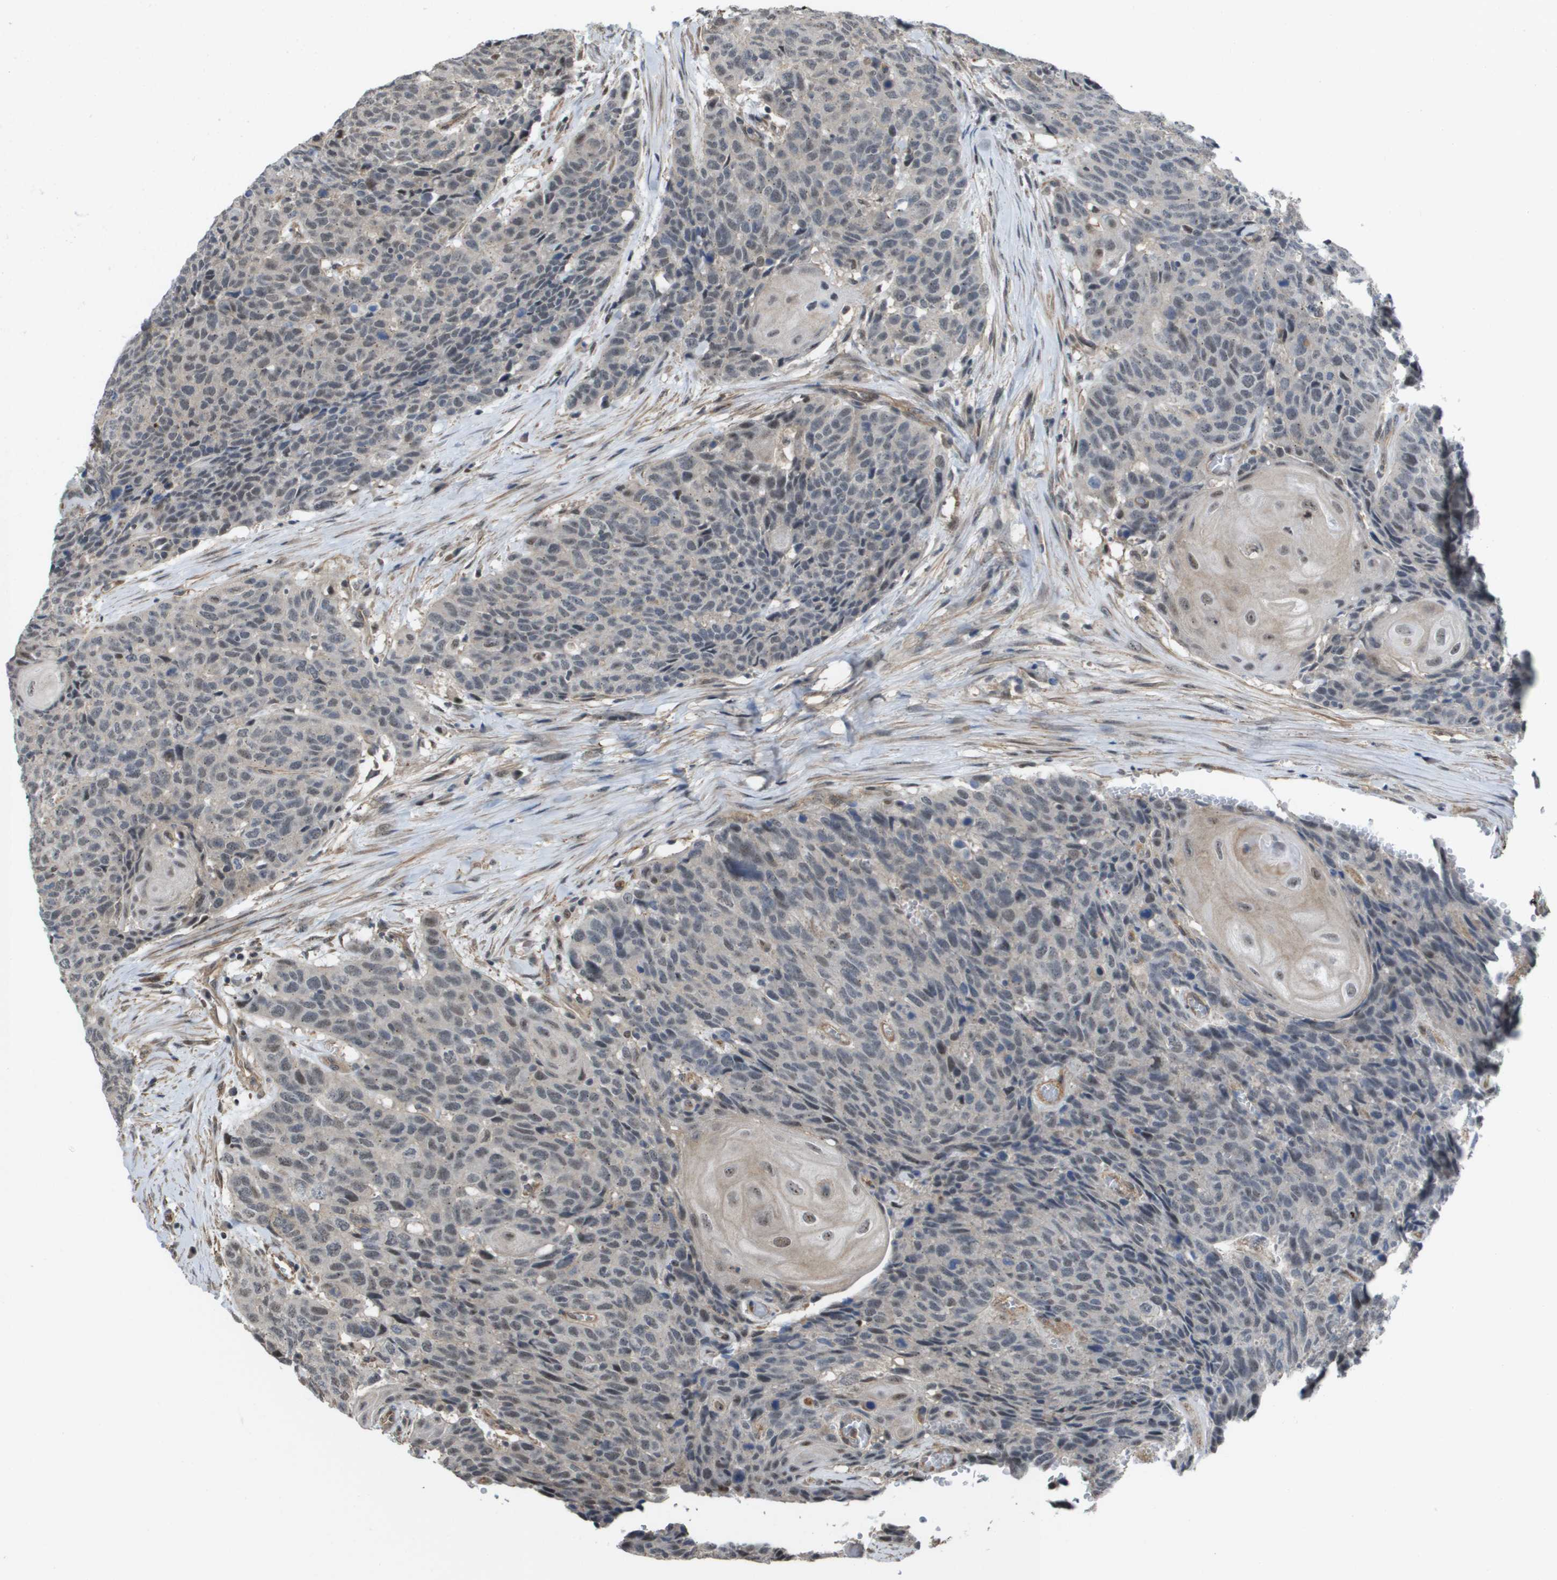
{"staining": {"intensity": "negative", "quantity": "none", "location": "none"}, "tissue": "head and neck cancer", "cell_type": "Tumor cells", "image_type": "cancer", "snomed": [{"axis": "morphology", "description": "Squamous cell carcinoma, NOS"}, {"axis": "topography", "description": "Head-Neck"}], "caption": "Immunohistochemistry image of head and neck squamous cell carcinoma stained for a protein (brown), which exhibits no expression in tumor cells.", "gene": "RNF112", "patient": {"sex": "male", "age": 66}}